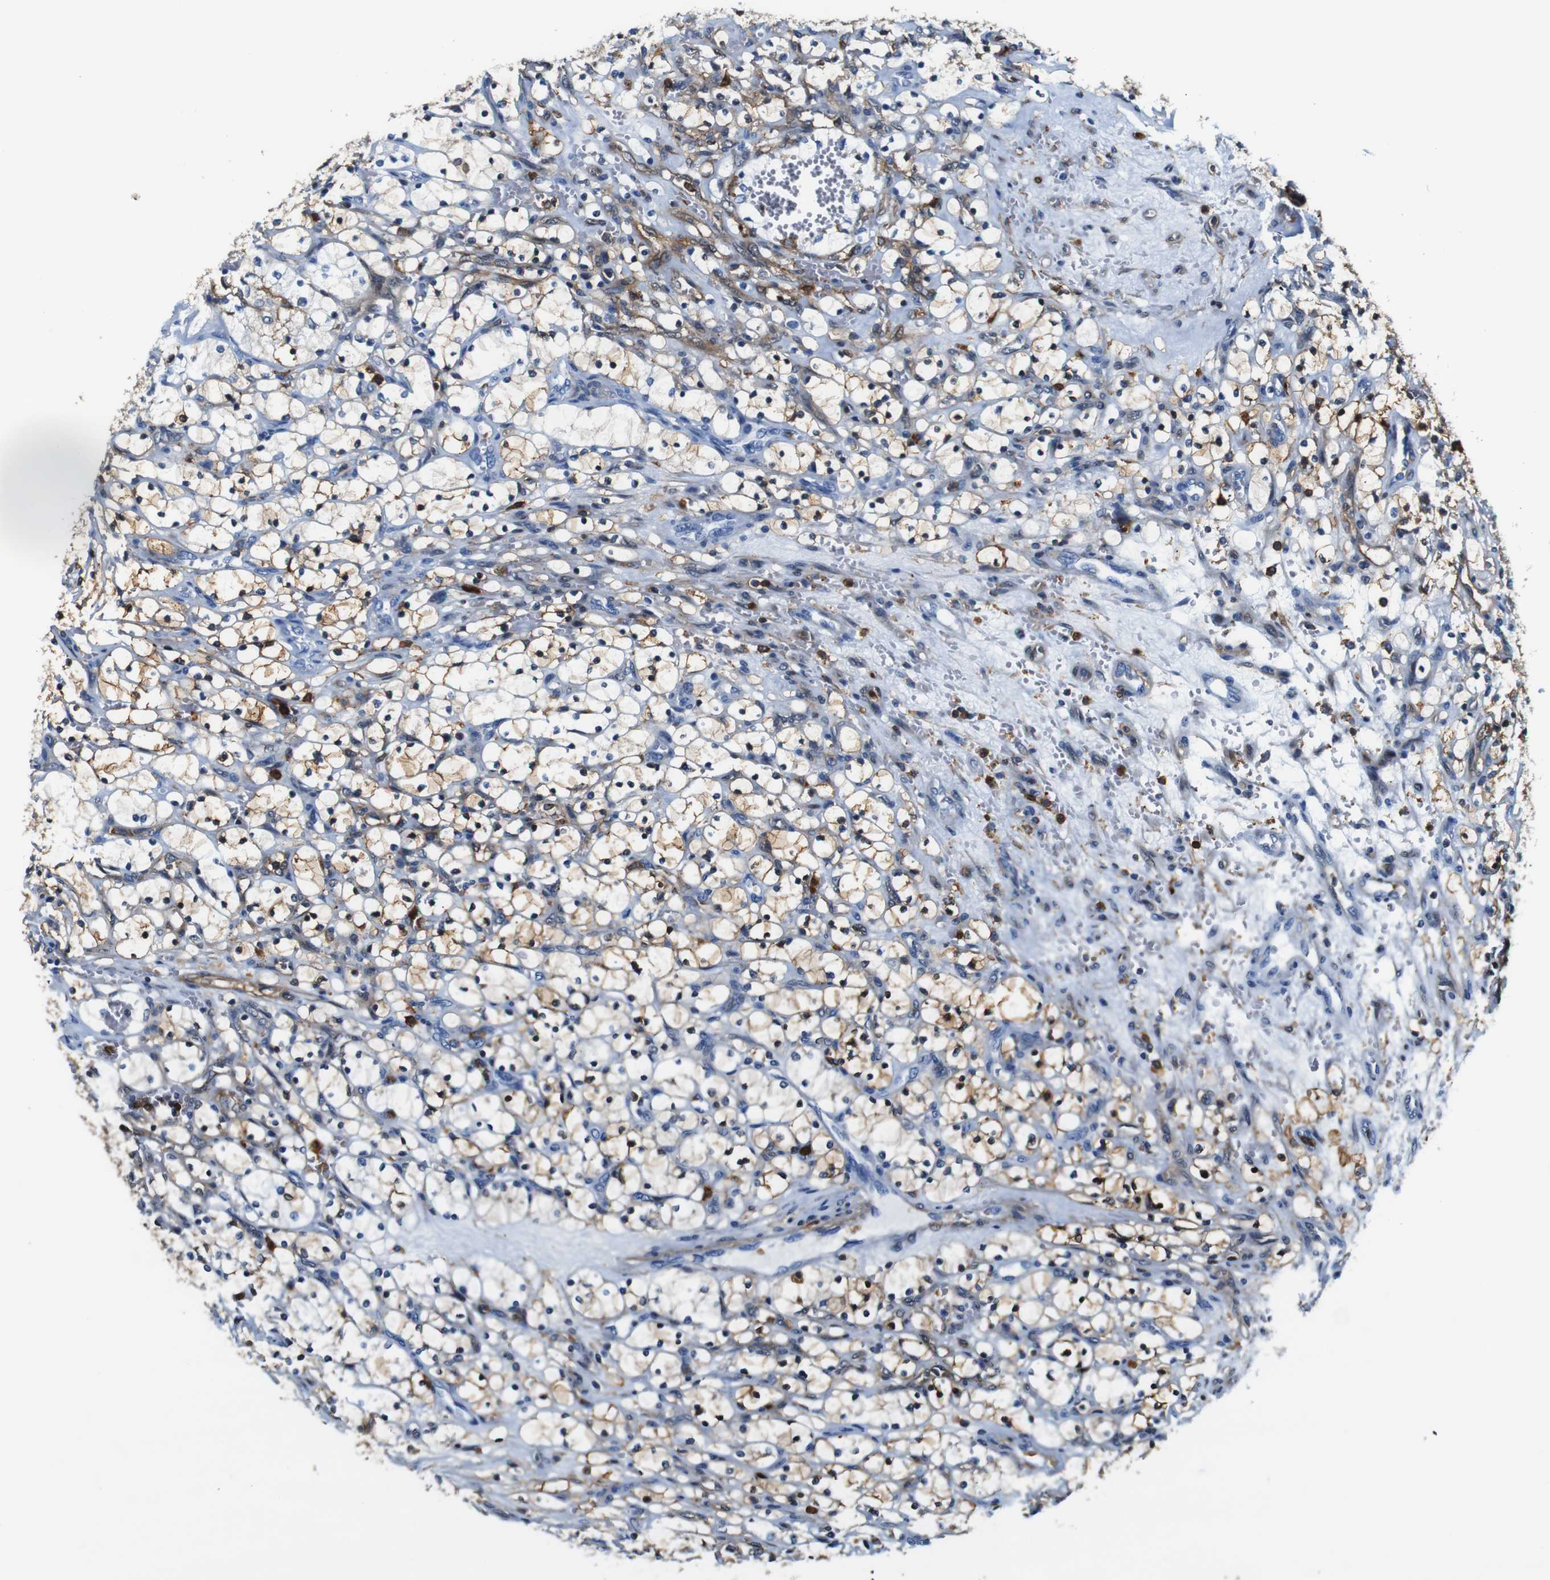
{"staining": {"intensity": "weak", "quantity": "<25%", "location": "cytoplasmic/membranous"}, "tissue": "renal cancer", "cell_type": "Tumor cells", "image_type": "cancer", "snomed": [{"axis": "morphology", "description": "Adenocarcinoma, NOS"}, {"axis": "topography", "description": "Kidney"}], "caption": "DAB (3,3'-diaminobenzidine) immunohistochemical staining of human renal cancer shows no significant expression in tumor cells.", "gene": "ANXA1", "patient": {"sex": "female", "age": 69}}